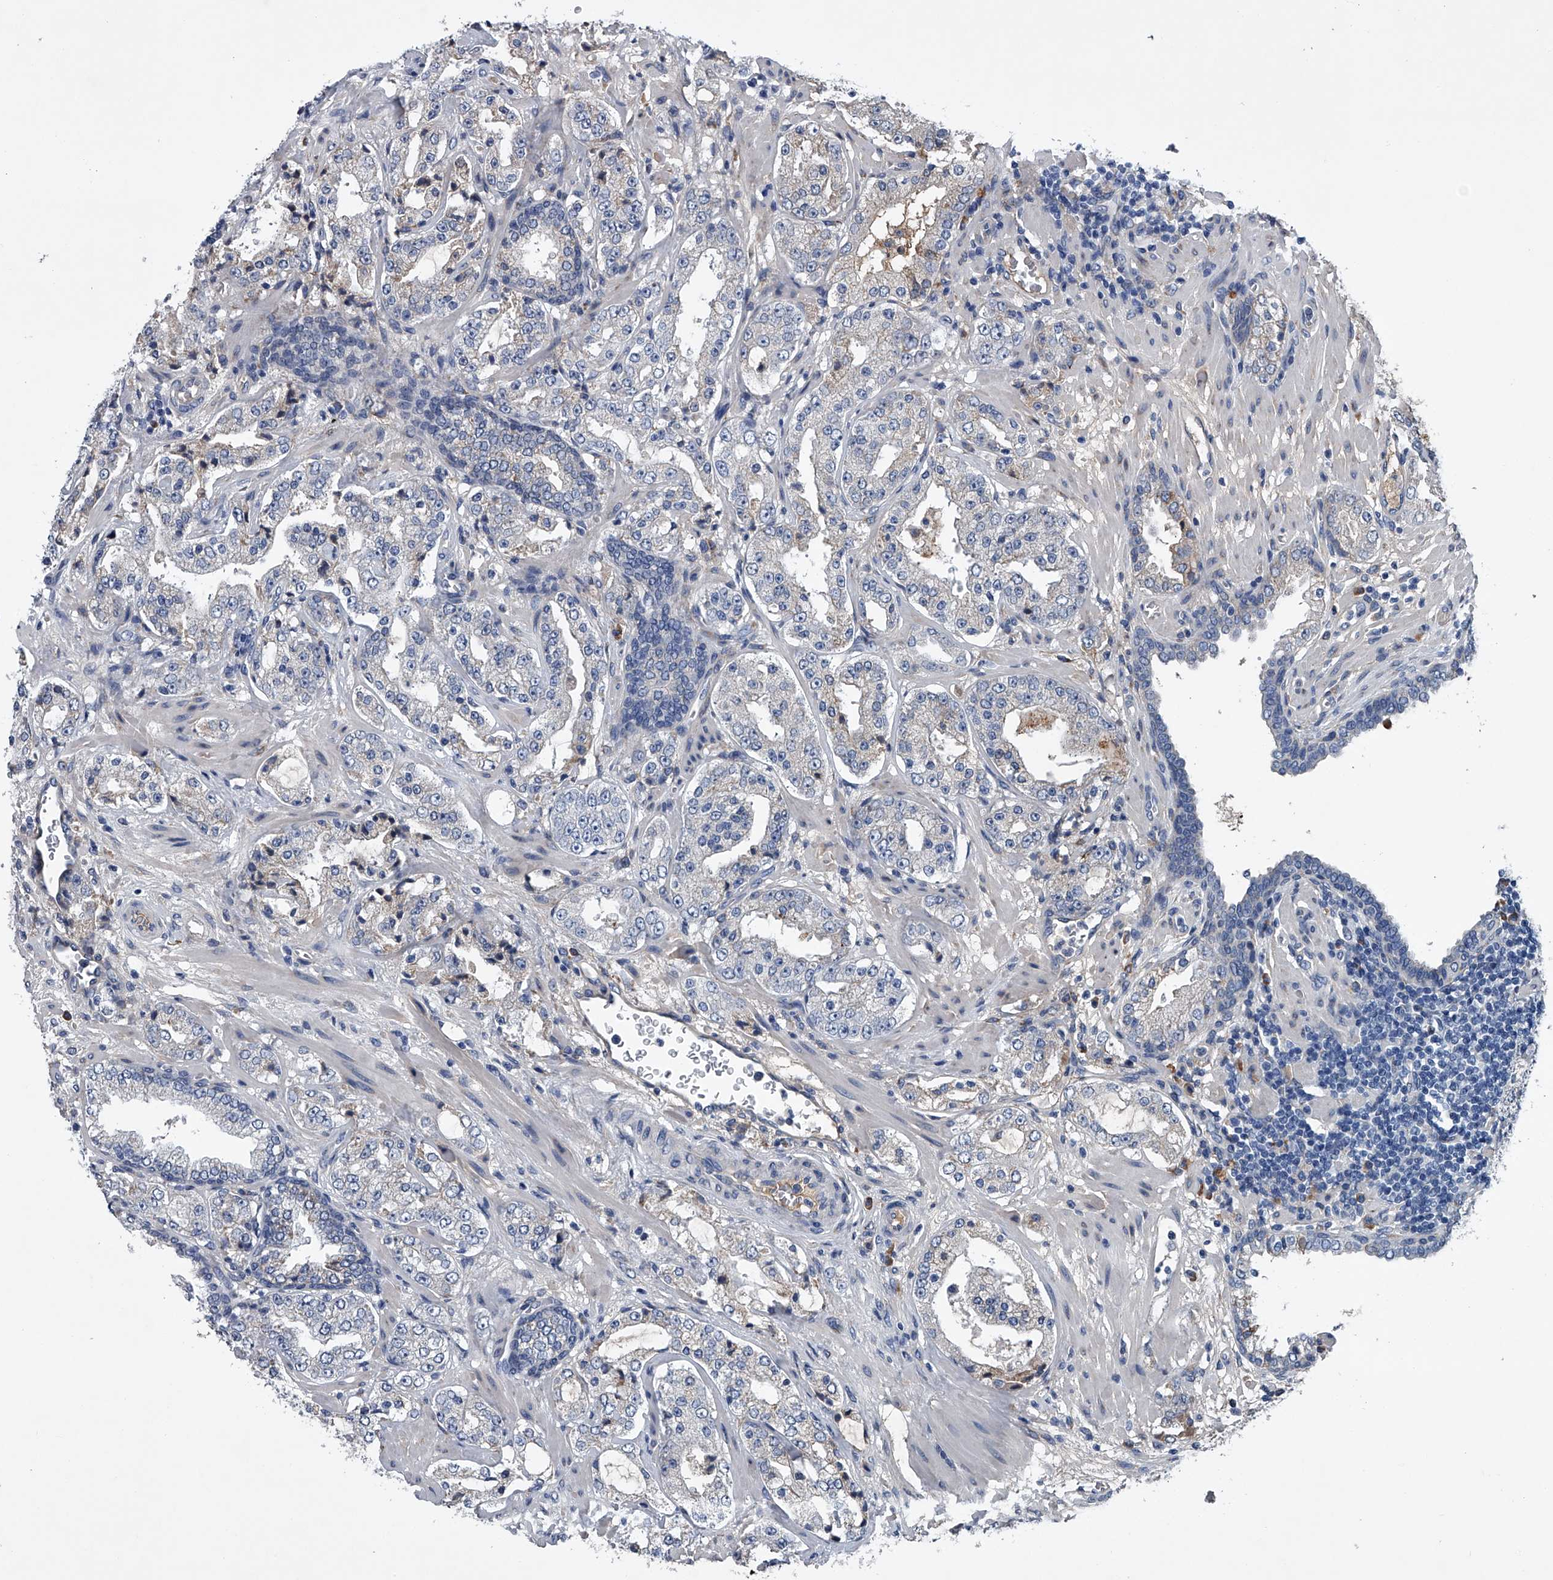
{"staining": {"intensity": "negative", "quantity": "none", "location": "none"}, "tissue": "prostate cancer", "cell_type": "Tumor cells", "image_type": "cancer", "snomed": [{"axis": "morphology", "description": "Adenocarcinoma, High grade"}, {"axis": "topography", "description": "Prostate"}], "caption": "Tumor cells are negative for protein expression in human adenocarcinoma (high-grade) (prostate).", "gene": "ABCG1", "patient": {"sex": "male", "age": 64}}